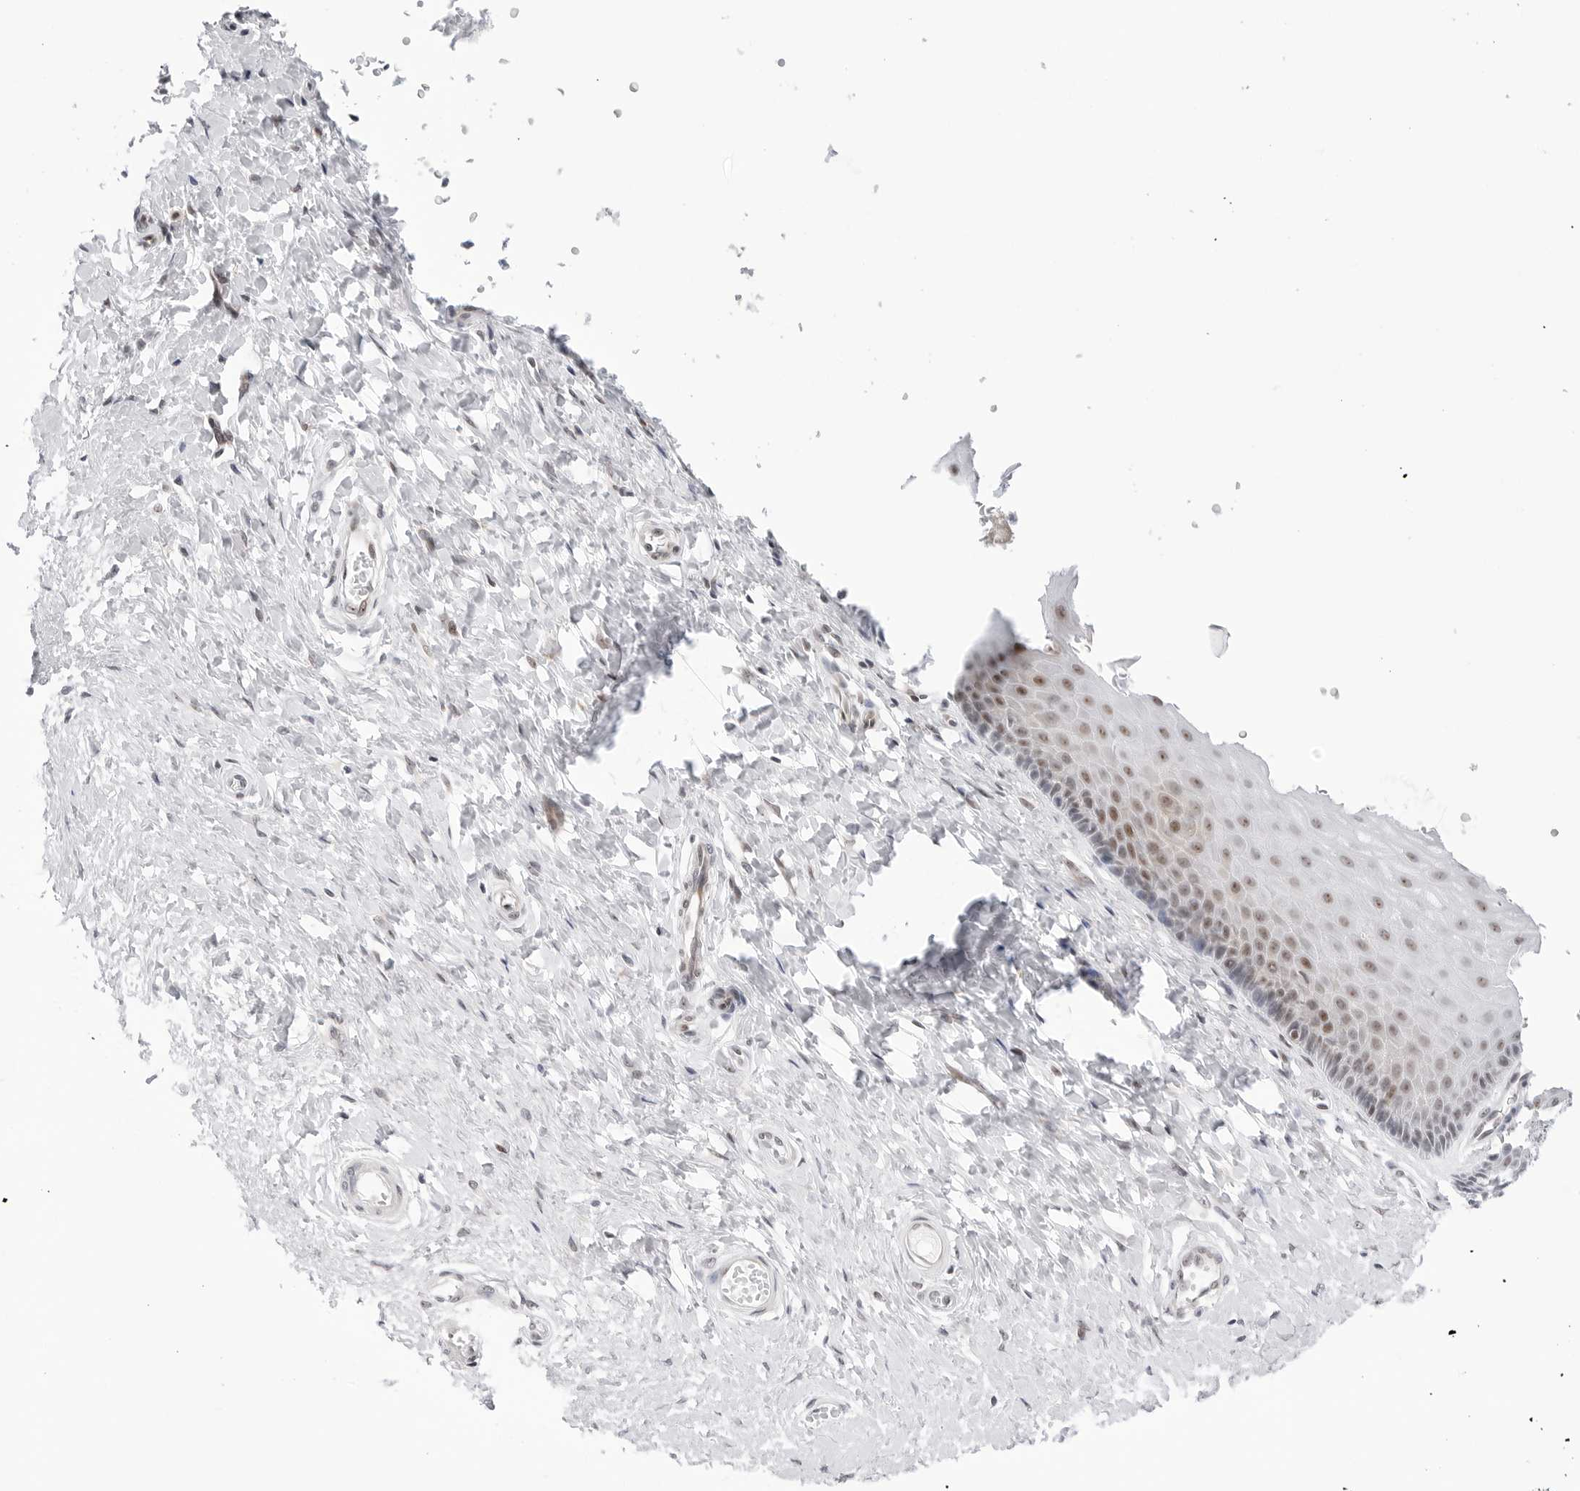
{"staining": {"intensity": "weak", "quantity": "<25%", "location": "nuclear"}, "tissue": "cervix", "cell_type": "Glandular cells", "image_type": "normal", "snomed": [{"axis": "morphology", "description": "Normal tissue, NOS"}, {"axis": "topography", "description": "Cervix"}], "caption": "The micrograph exhibits no significant staining in glandular cells of cervix.", "gene": "C1orf162", "patient": {"sex": "female", "age": 55}}